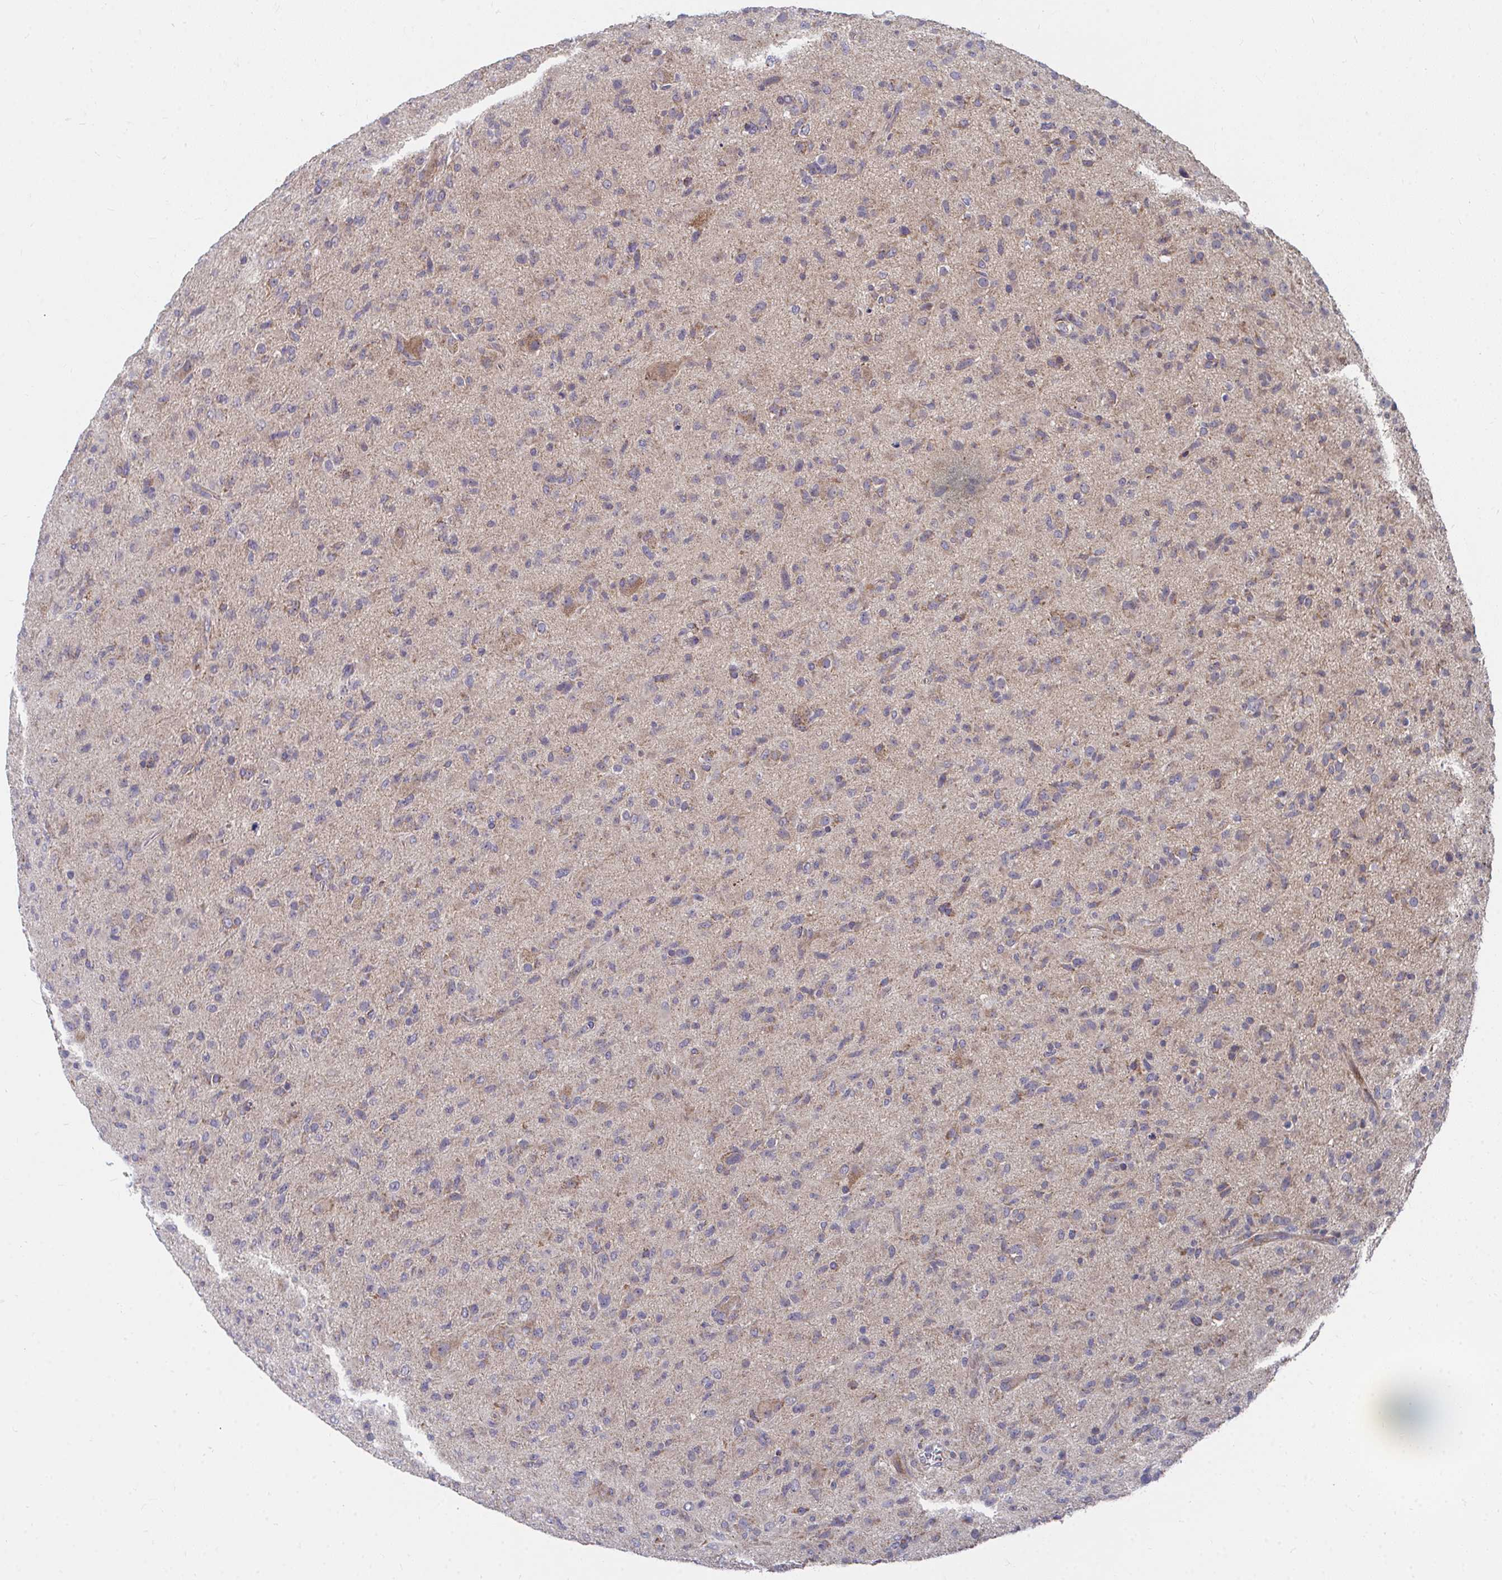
{"staining": {"intensity": "negative", "quantity": "none", "location": "none"}, "tissue": "glioma", "cell_type": "Tumor cells", "image_type": "cancer", "snomed": [{"axis": "morphology", "description": "Glioma, malignant, Low grade"}, {"axis": "topography", "description": "Brain"}], "caption": "Tumor cells are negative for brown protein staining in malignant low-grade glioma.", "gene": "PEX3", "patient": {"sex": "male", "age": 65}}